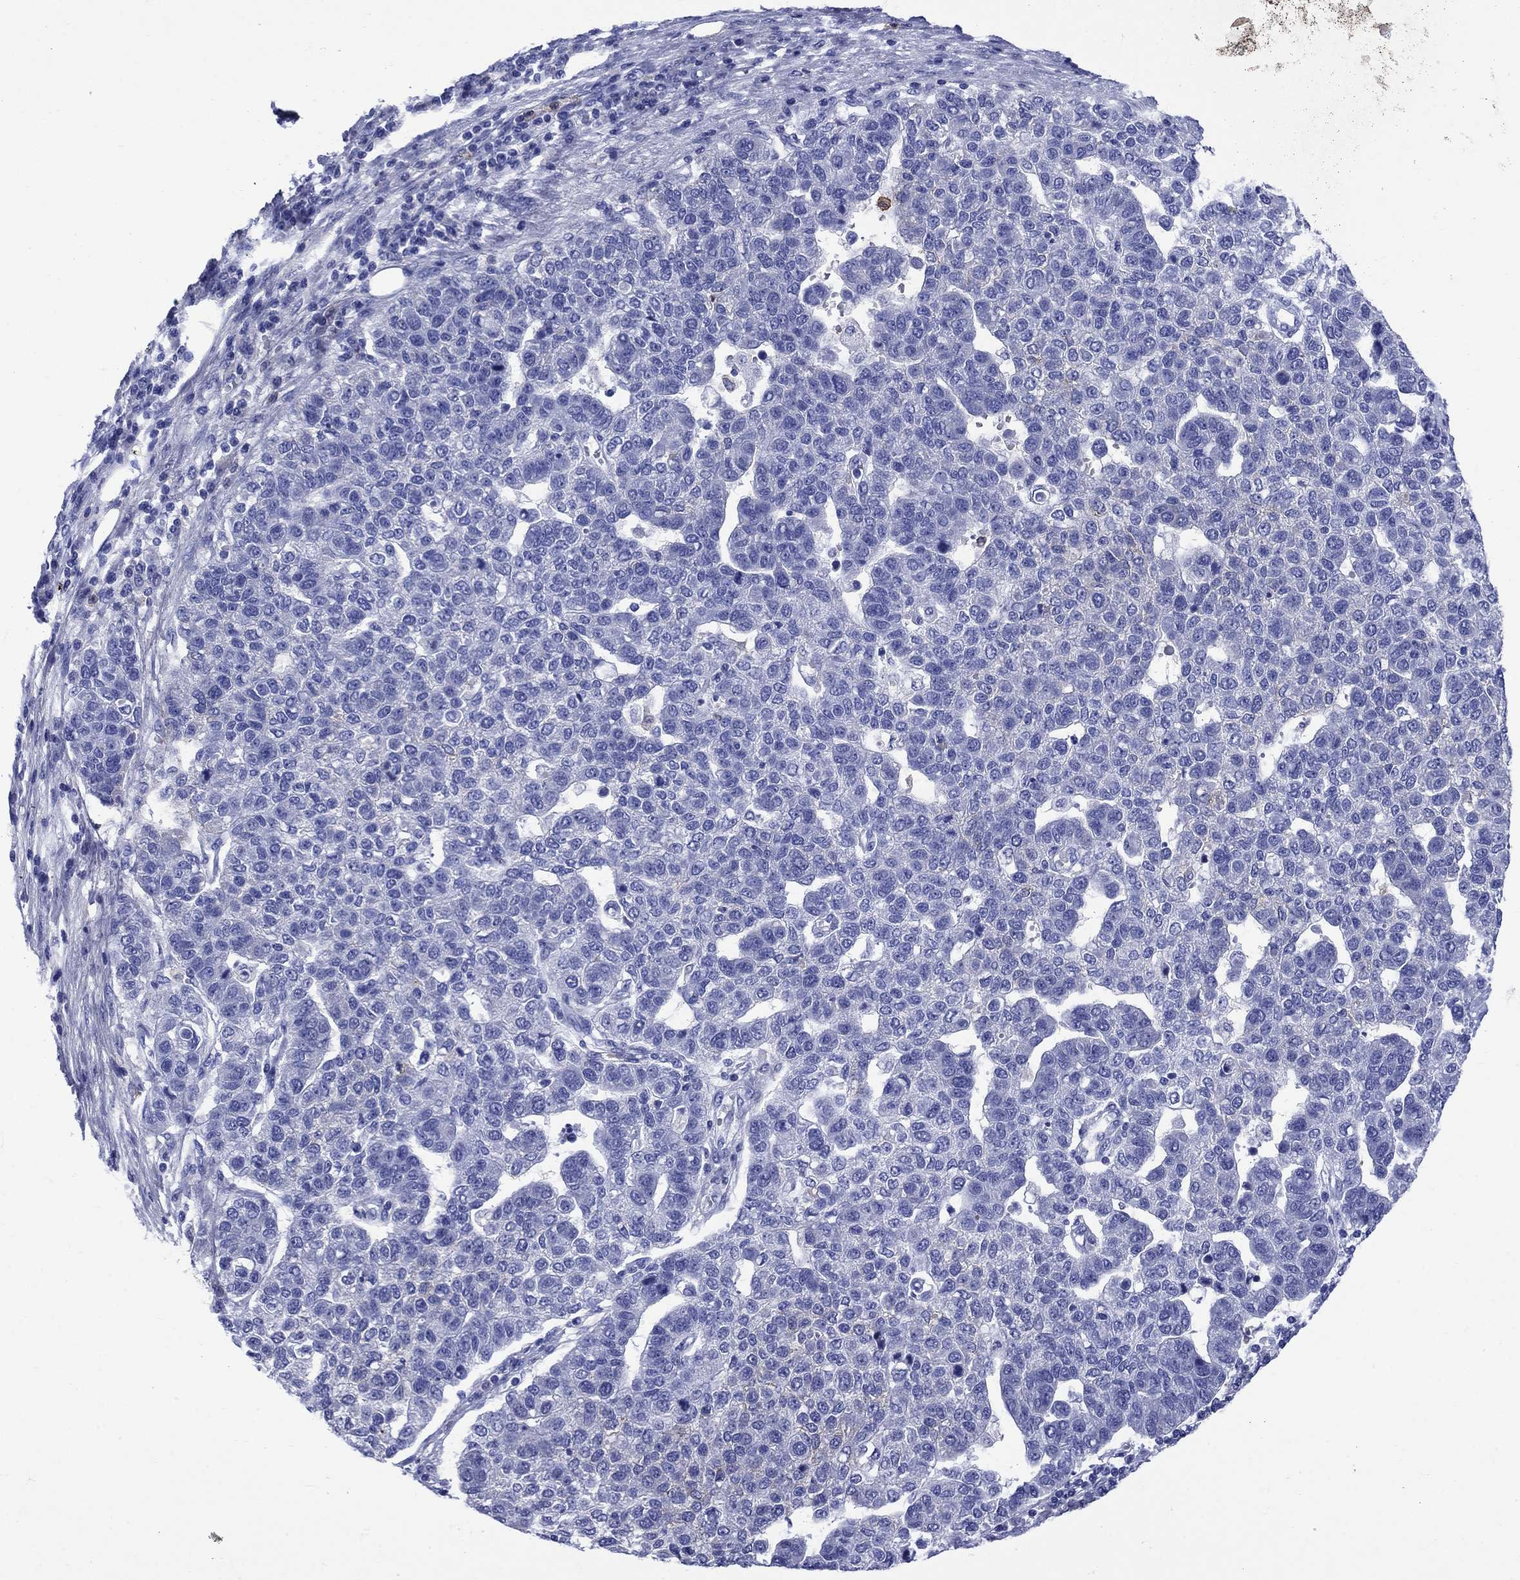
{"staining": {"intensity": "negative", "quantity": "none", "location": "none"}, "tissue": "pancreatic cancer", "cell_type": "Tumor cells", "image_type": "cancer", "snomed": [{"axis": "morphology", "description": "Adenocarcinoma, NOS"}, {"axis": "topography", "description": "Pancreas"}], "caption": "Tumor cells are negative for brown protein staining in pancreatic cancer. (DAB (3,3'-diaminobenzidine) immunohistochemistry (IHC) with hematoxylin counter stain).", "gene": "TFR2", "patient": {"sex": "female", "age": 61}}